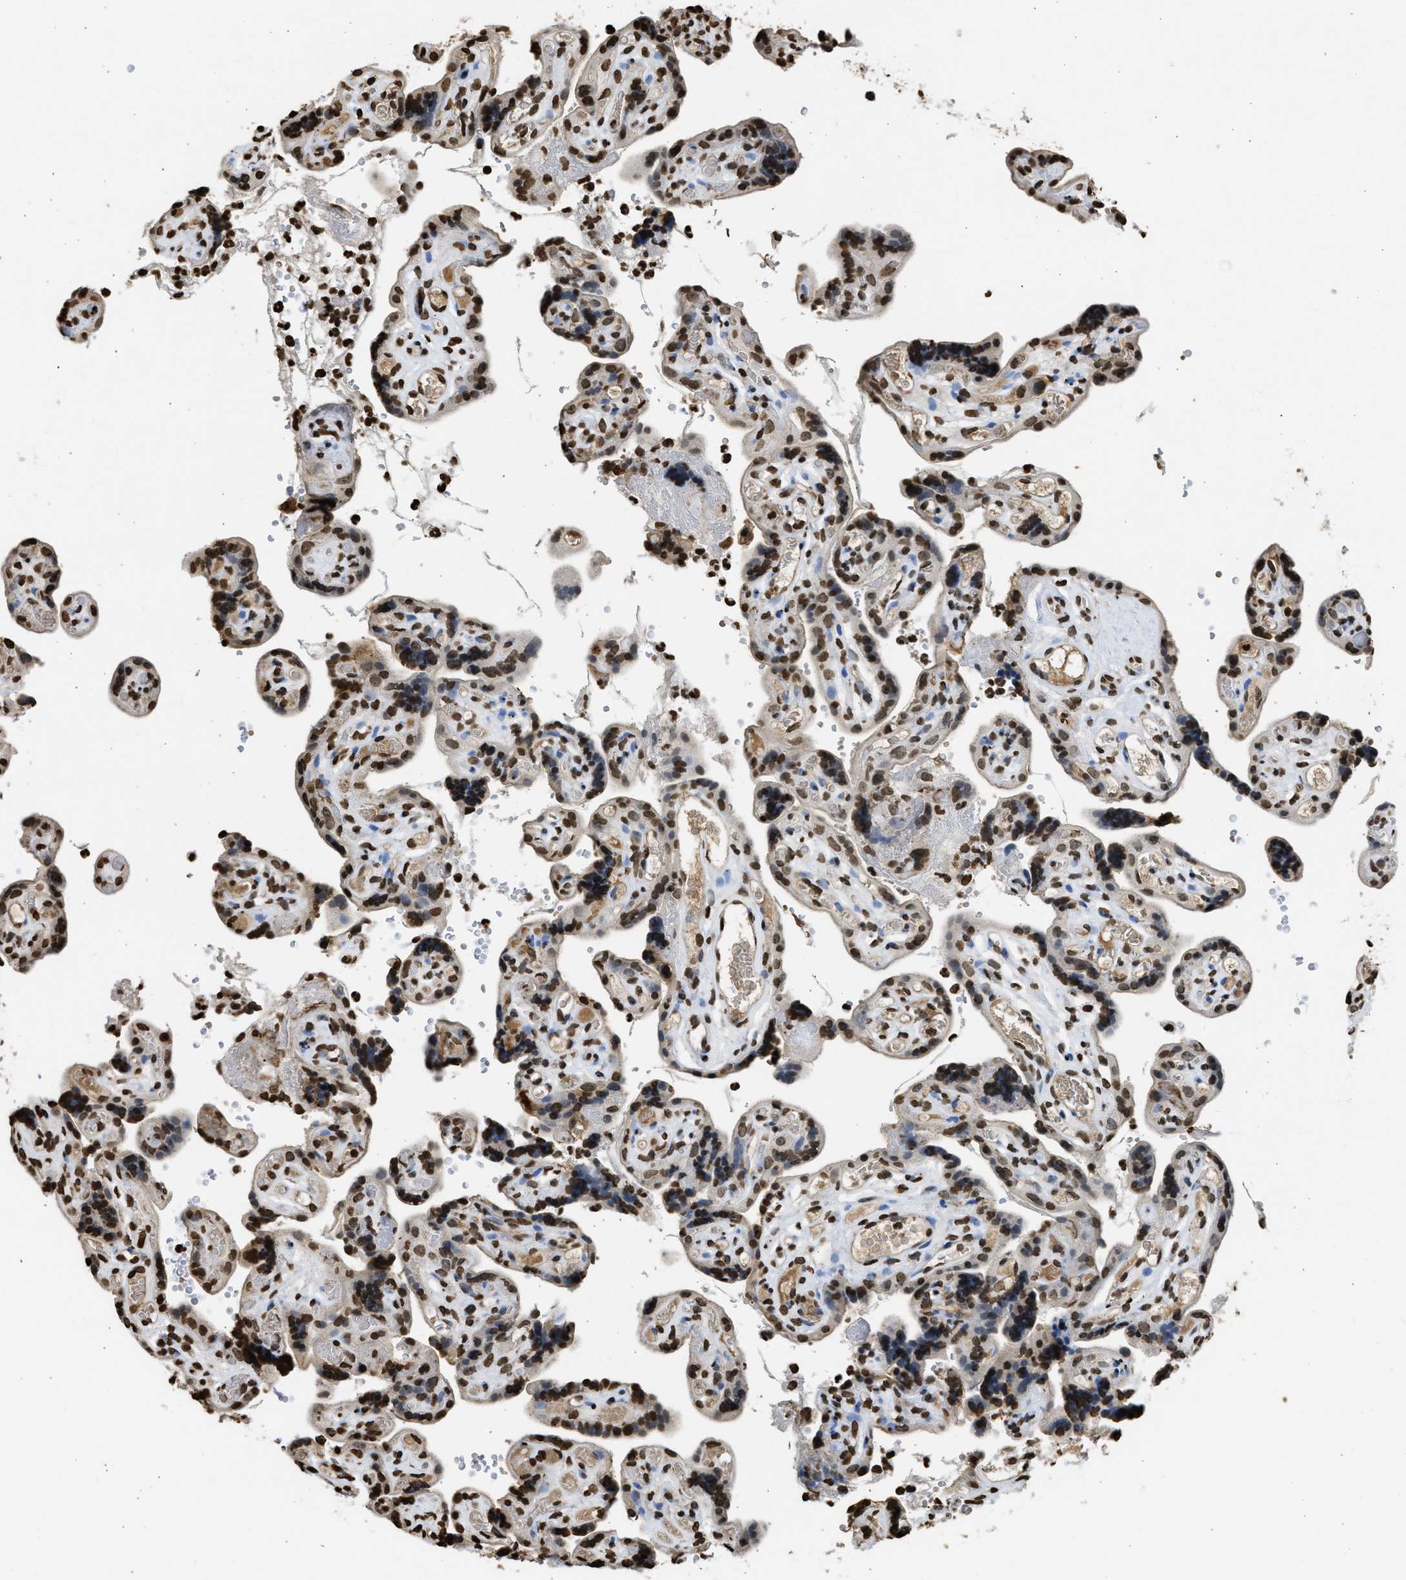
{"staining": {"intensity": "moderate", "quantity": ">75%", "location": "nuclear"}, "tissue": "placenta", "cell_type": "Decidual cells", "image_type": "normal", "snomed": [{"axis": "morphology", "description": "Normal tissue, NOS"}, {"axis": "topography", "description": "Placenta"}], "caption": "Placenta stained with DAB IHC shows medium levels of moderate nuclear expression in approximately >75% of decidual cells. (DAB (3,3'-diaminobenzidine) IHC, brown staining for protein, blue staining for nuclei).", "gene": "RRAGC", "patient": {"sex": "female", "age": 30}}